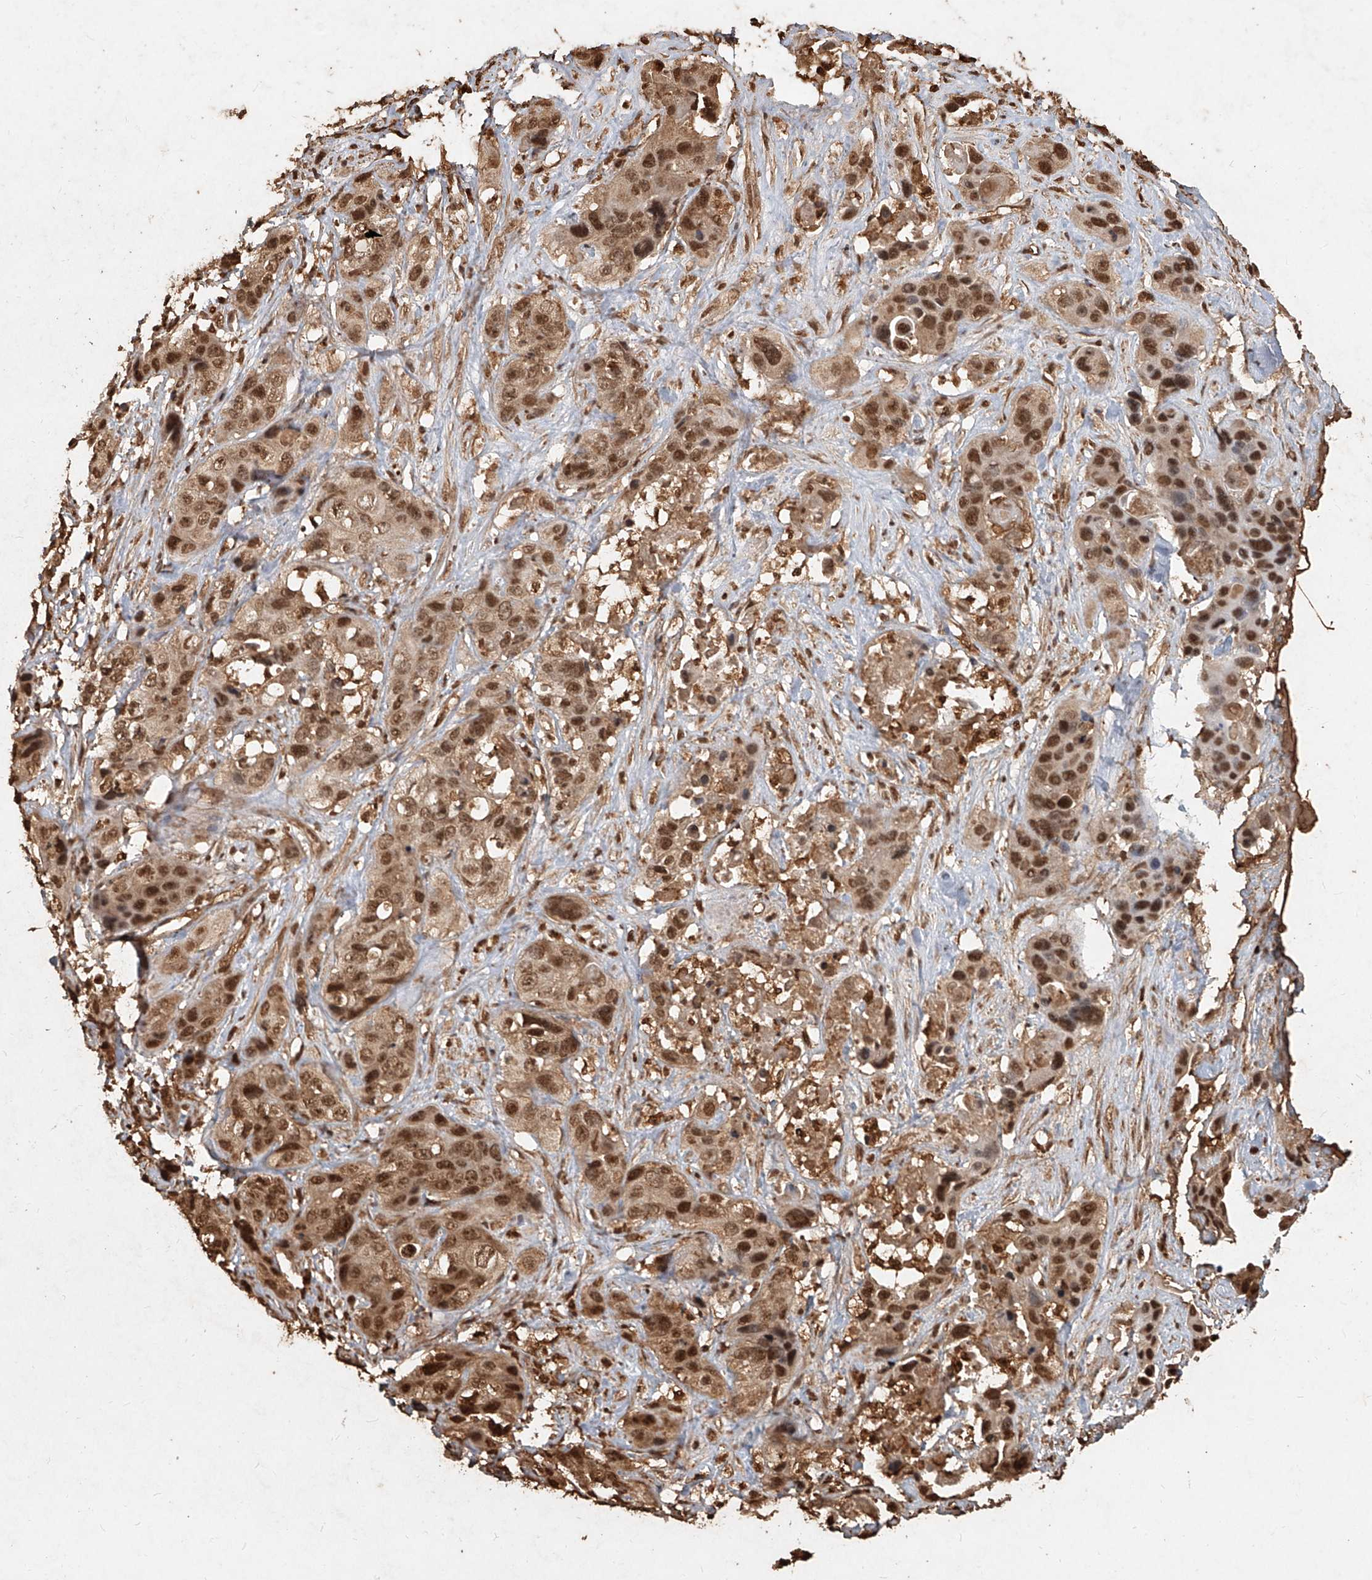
{"staining": {"intensity": "moderate", "quantity": ">75%", "location": "nuclear"}, "tissue": "liver cancer", "cell_type": "Tumor cells", "image_type": "cancer", "snomed": [{"axis": "morphology", "description": "Cholangiocarcinoma"}, {"axis": "topography", "description": "Liver"}], "caption": "The histopathology image displays a brown stain indicating the presence of a protein in the nuclear of tumor cells in liver cancer.", "gene": "UBE2K", "patient": {"sex": "female", "age": 61}}